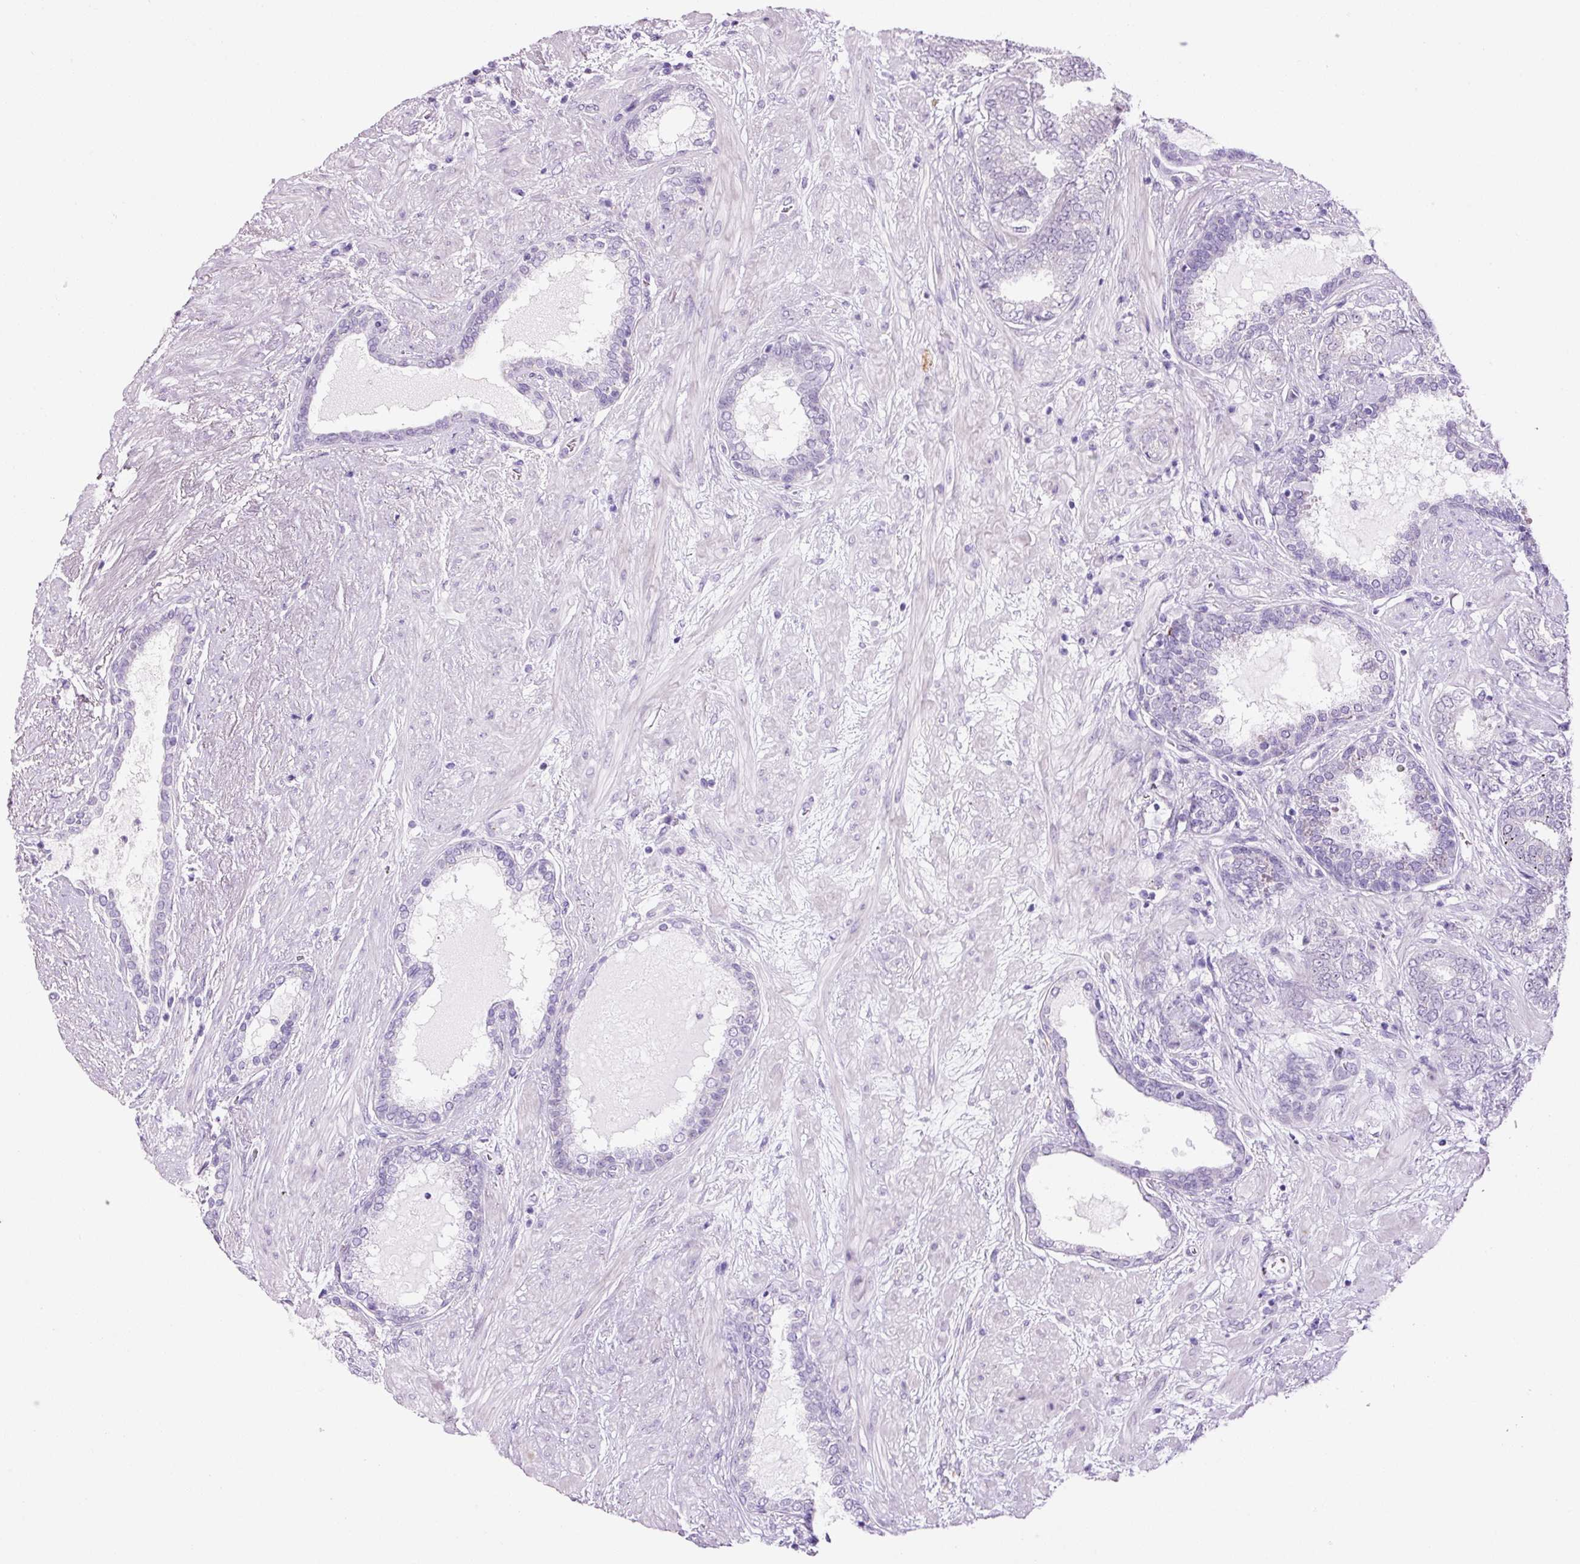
{"staining": {"intensity": "negative", "quantity": "none", "location": "none"}, "tissue": "prostate cancer", "cell_type": "Tumor cells", "image_type": "cancer", "snomed": [{"axis": "morphology", "description": "Adenocarcinoma, High grade"}, {"axis": "topography", "description": "Prostate"}], "caption": "Prostate cancer (high-grade adenocarcinoma) was stained to show a protein in brown. There is no significant expression in tumor cells.", "gene": "ANKRD20A1", "patient": {"sex": "male", "age": 72}}